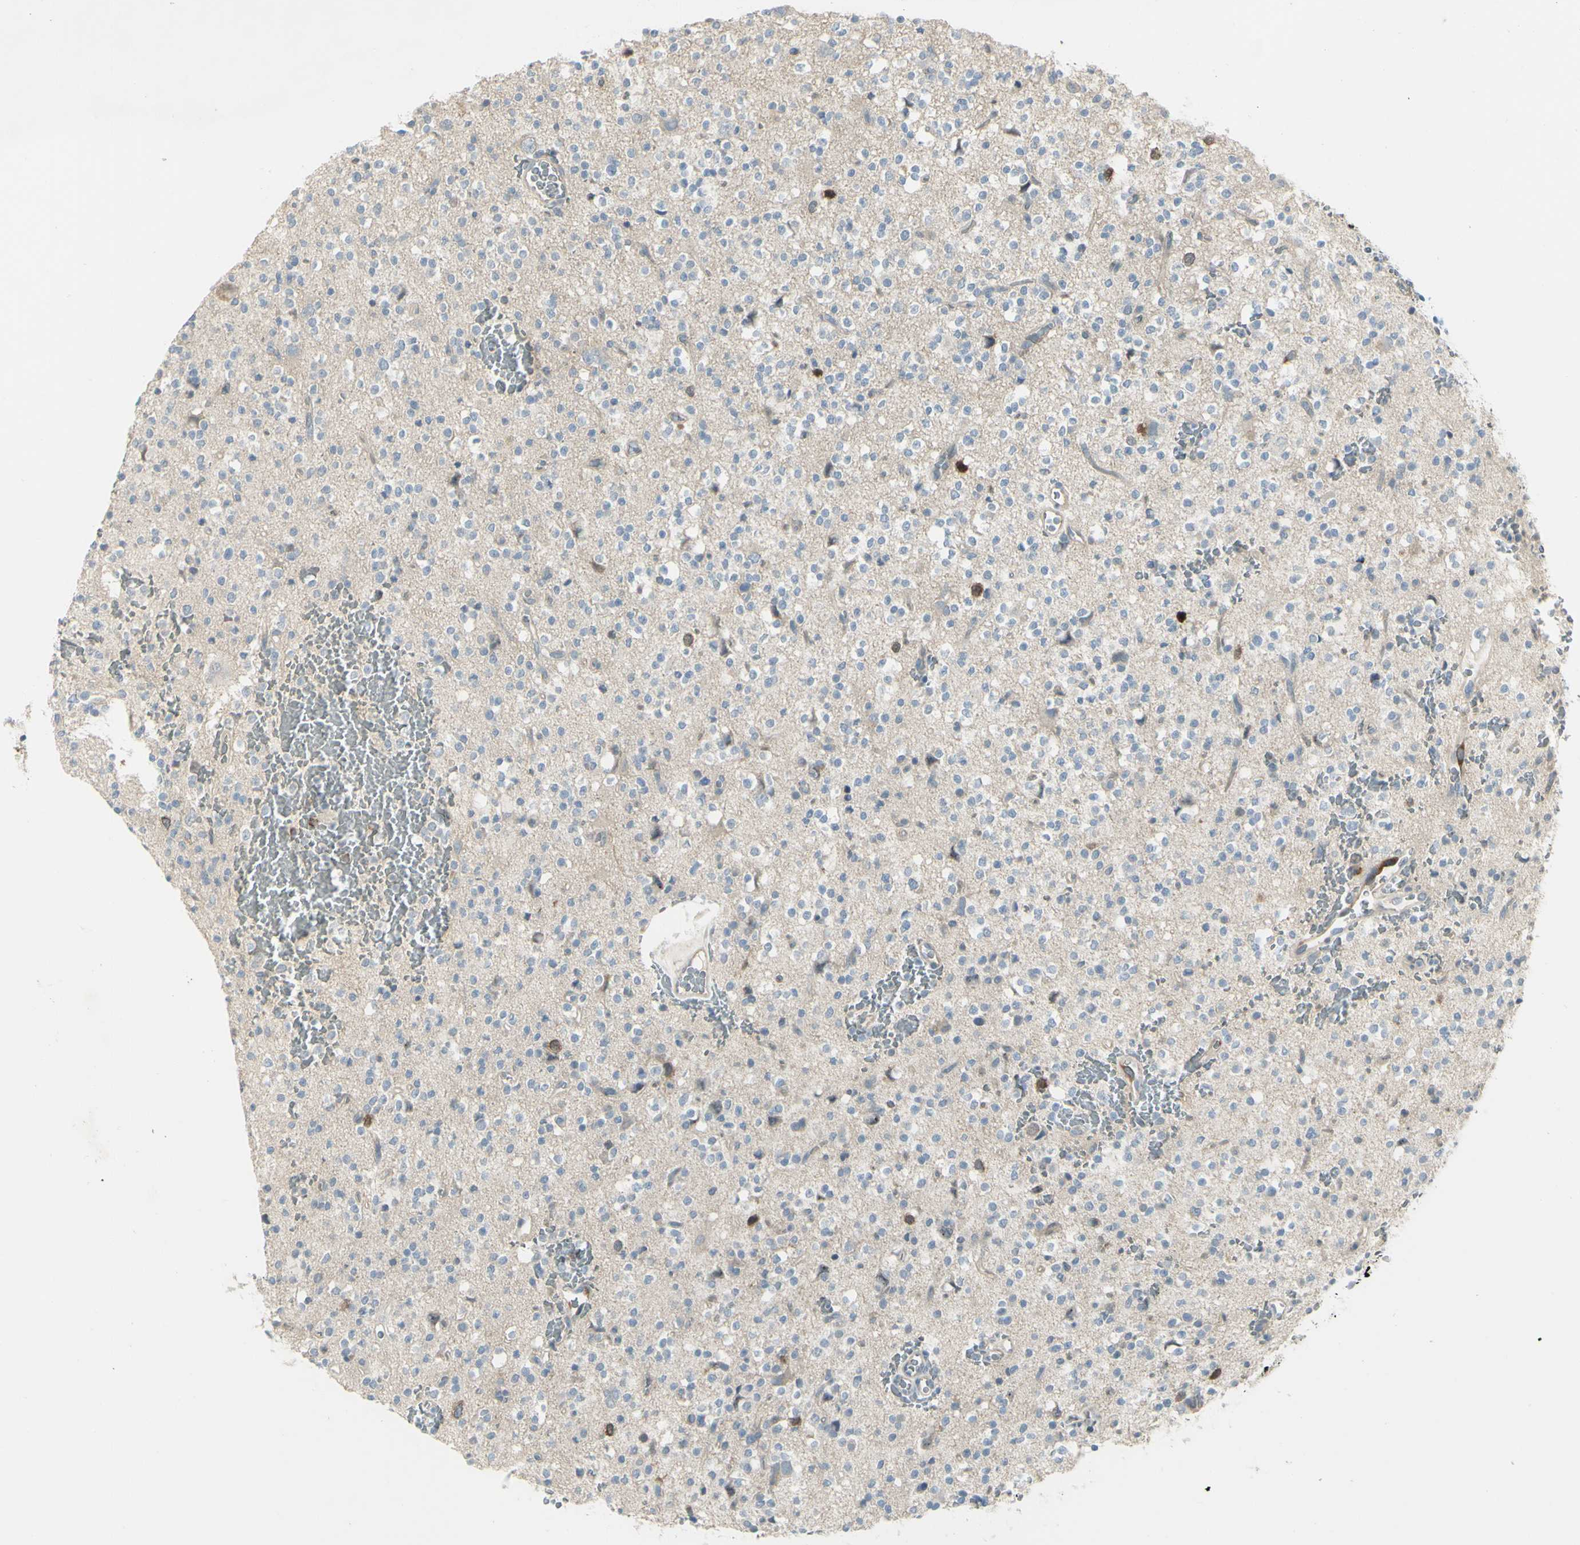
{"staining": {"intensity": "strong", "quantity": "<25%", "location": "cytoplasmic/membranous"}, "tissue": "glioma", "cell_type": "Tumor cells", "image_type": "cancer", "snomed": [{"axis": "morphology", "description": "Glioma, malignant, High grade"}, {"axis": "topography", "description": "Brain"}], "caption": "An image showing strong cytoplasmic/membranous positivity in approximately <25% of tumor cells in glioma, as visualized by brown immunohistochemical staining.", "gene": "CCNB2", "patient": {"sex": "male", "age": 47}}